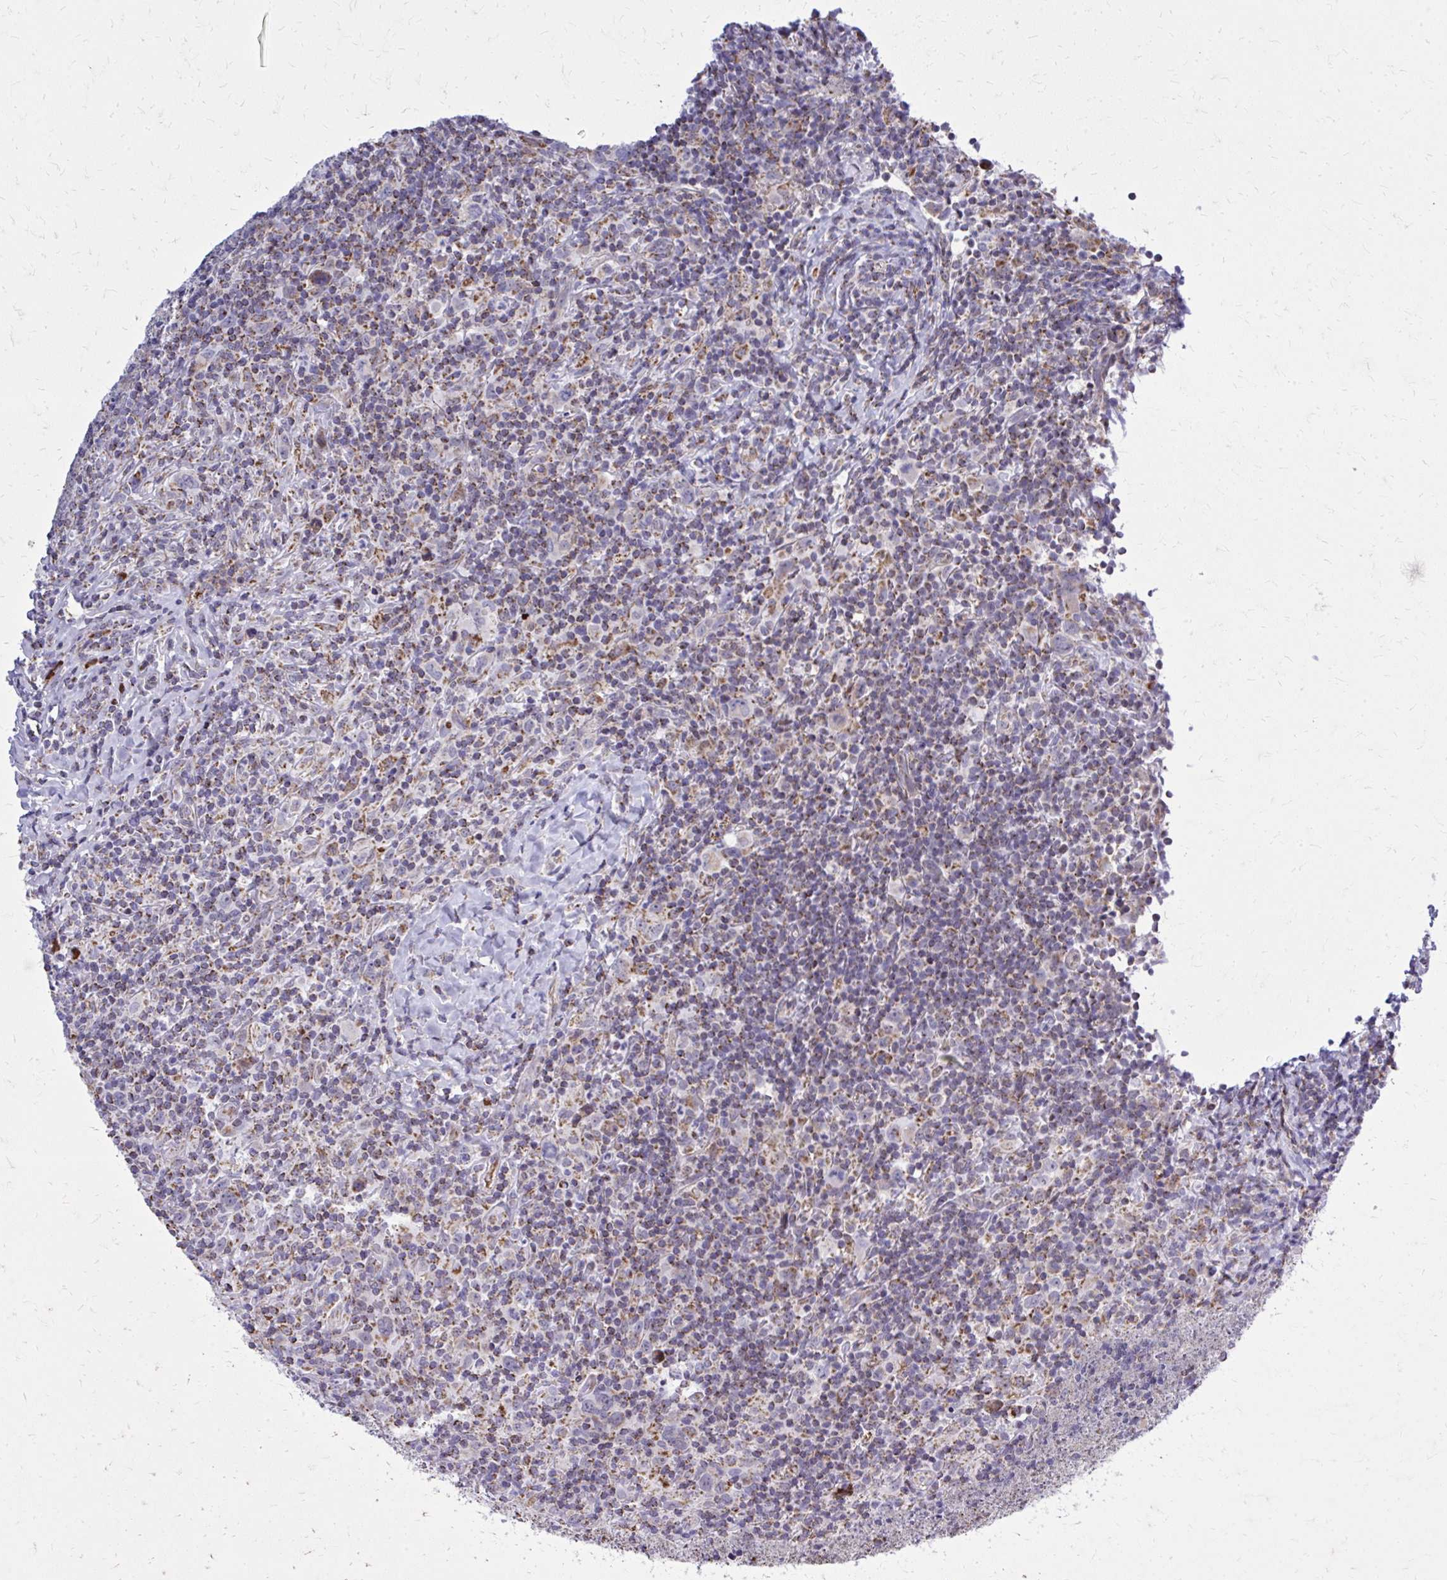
{"staining": {"intensity": "moderate", "quantity": "<25%", "location": "cytoplasmic/membranous"}, "tissue": "lymphoma", "cell_type": "Tumor cells", "image_type": "cancer", "snomed": [{"axis": "morphology", "description": "Hodgkin's disease, NOS"}, {"axis": "topography", "description": "Lymph node"}], "caption": "There is low levels of moderate cytoplasmic/membranous staining in tumor cells of lymphoma, as demonstrated by immunohistochemical staining (brown color).", "gene": "ZNF362", "patient": {"sex": "female", "age": 18}}